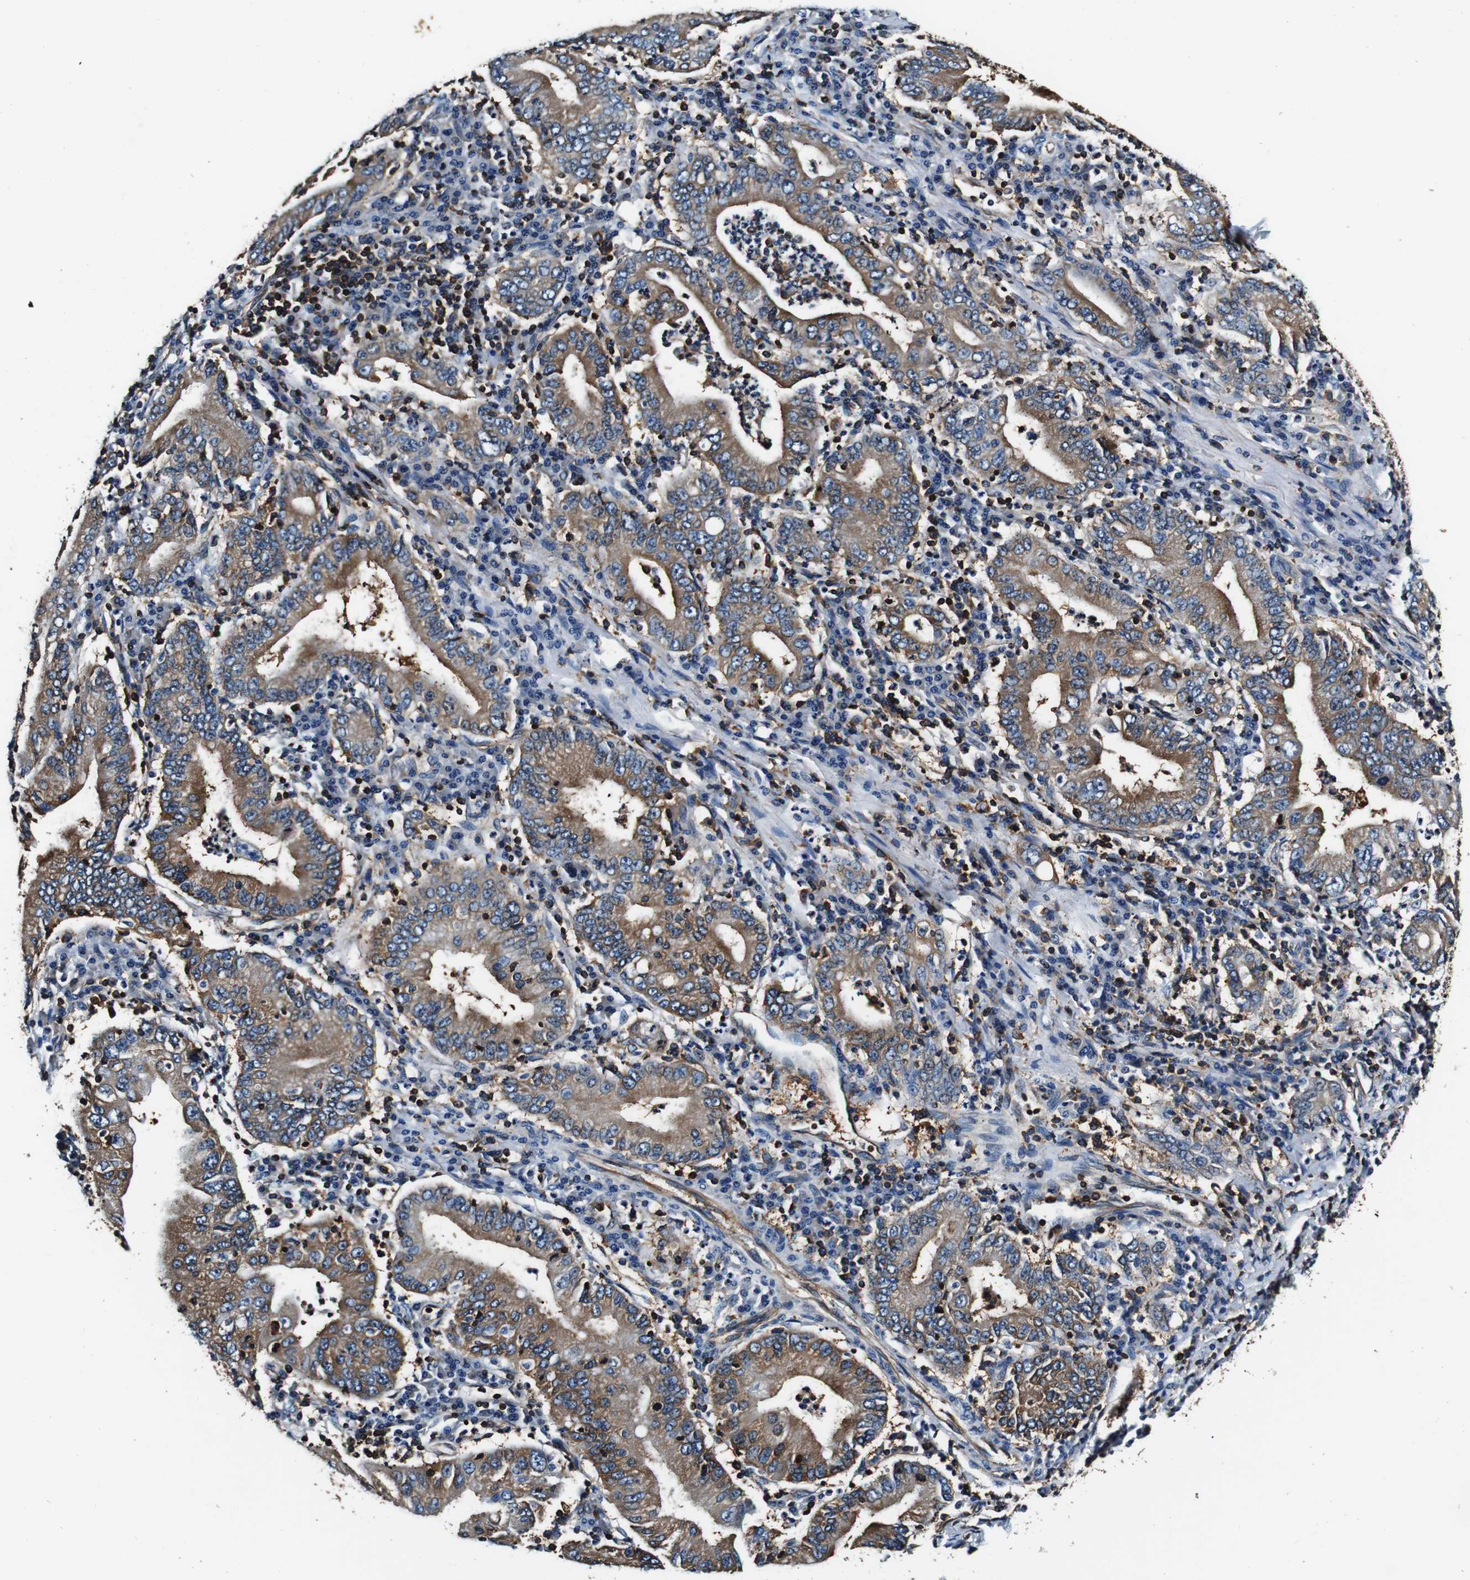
{"staining": {"intensity": "moderate", "quantity": ">75%", "location": "cytoplasmic/membranous"}, "tissue": "stomach cancer", "cell_type": "Tumor cells", "image_type": "cancer", "snomed": [{"axis": "morphology", "description": "Normal tissue, NOS"}, {"axis": "morphology", "description": "Adenocarcinoma, NOS"}, {"axis": "topography", "description": "Esophagus"}, {"axis": "topography", "description": "Stomach, upper"}, {"axis": "topography", "description": "Peripheral nerve tissue"}], "caption": "Immunohistochemical staining of human stomach adenocarcinoma displays medium levels of moderate cytoplasmic/membranous positivity in about >75% of tumor cells.", "gene": "RHOT2", "patient": {"sex": "male", "age": 62}}